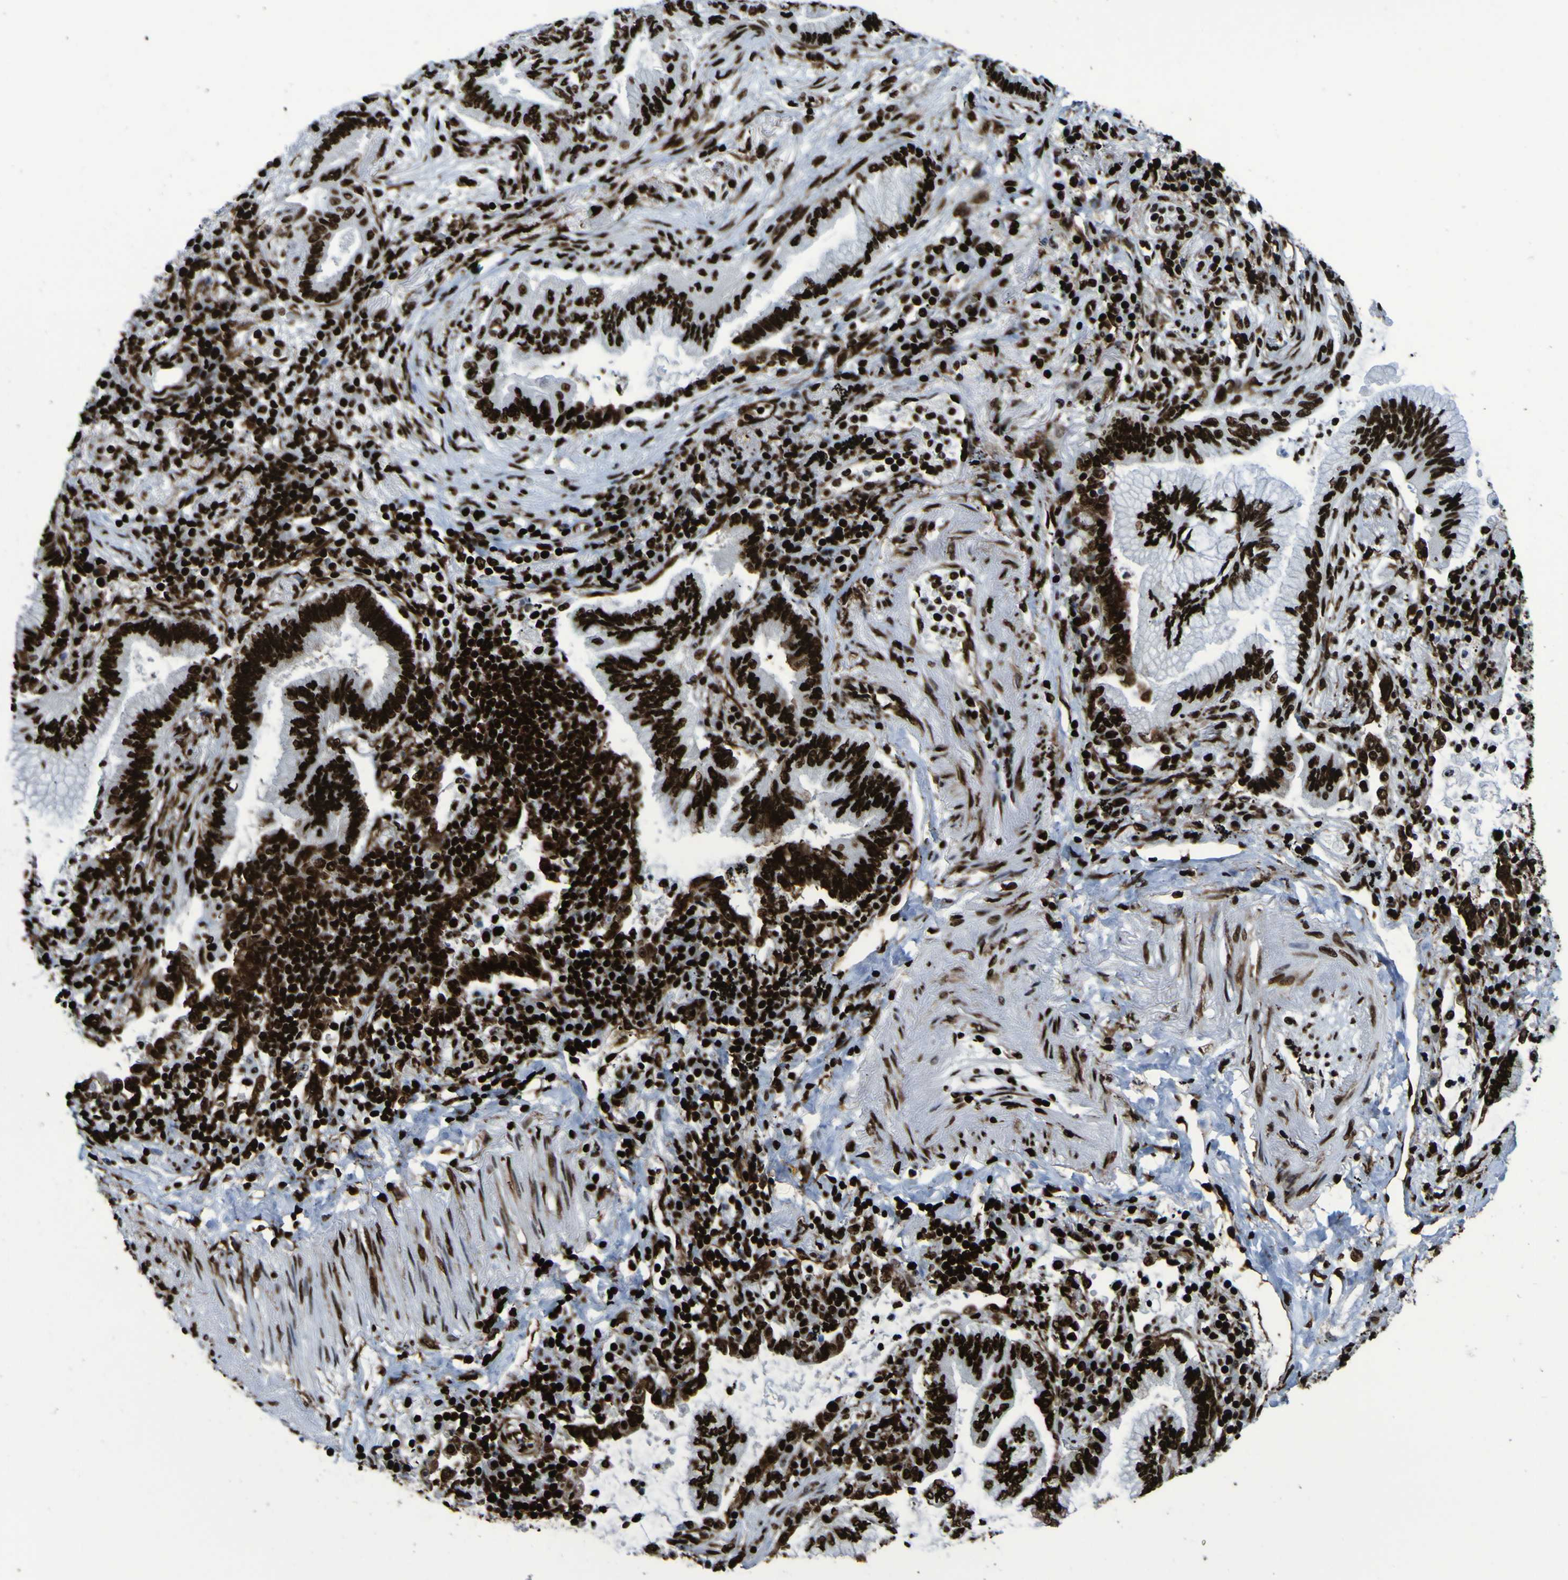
{"staining": {"intensity": "strong", "quantity": ">75%", "location": "nuclear"}, "tissue": "lung cancer", "cell_type": "Tumor cells", "image_type": "cancer", "snomed": [{"axis": "morphology", "description": "Normal tissue, NOS"}, {"axis": "morphology", "description": "Adenocarcinoma, NOS"}, {"axis": "topography", "description": "Bronchus"}, {"axis": "topography", "description": "Lung"}], "caption": "Immunohistochemical staining of human adenocarcinoma (lung) reveals high levels of strong nuclear protein staining in approximately >75% of tumor cells. (DAB (3,3'-diaminobenzidine) IHC, brown staining for protein, blue staining for nuclei).", "gene": "NPM1", "patient": {"sex": "female", "age": 70}}